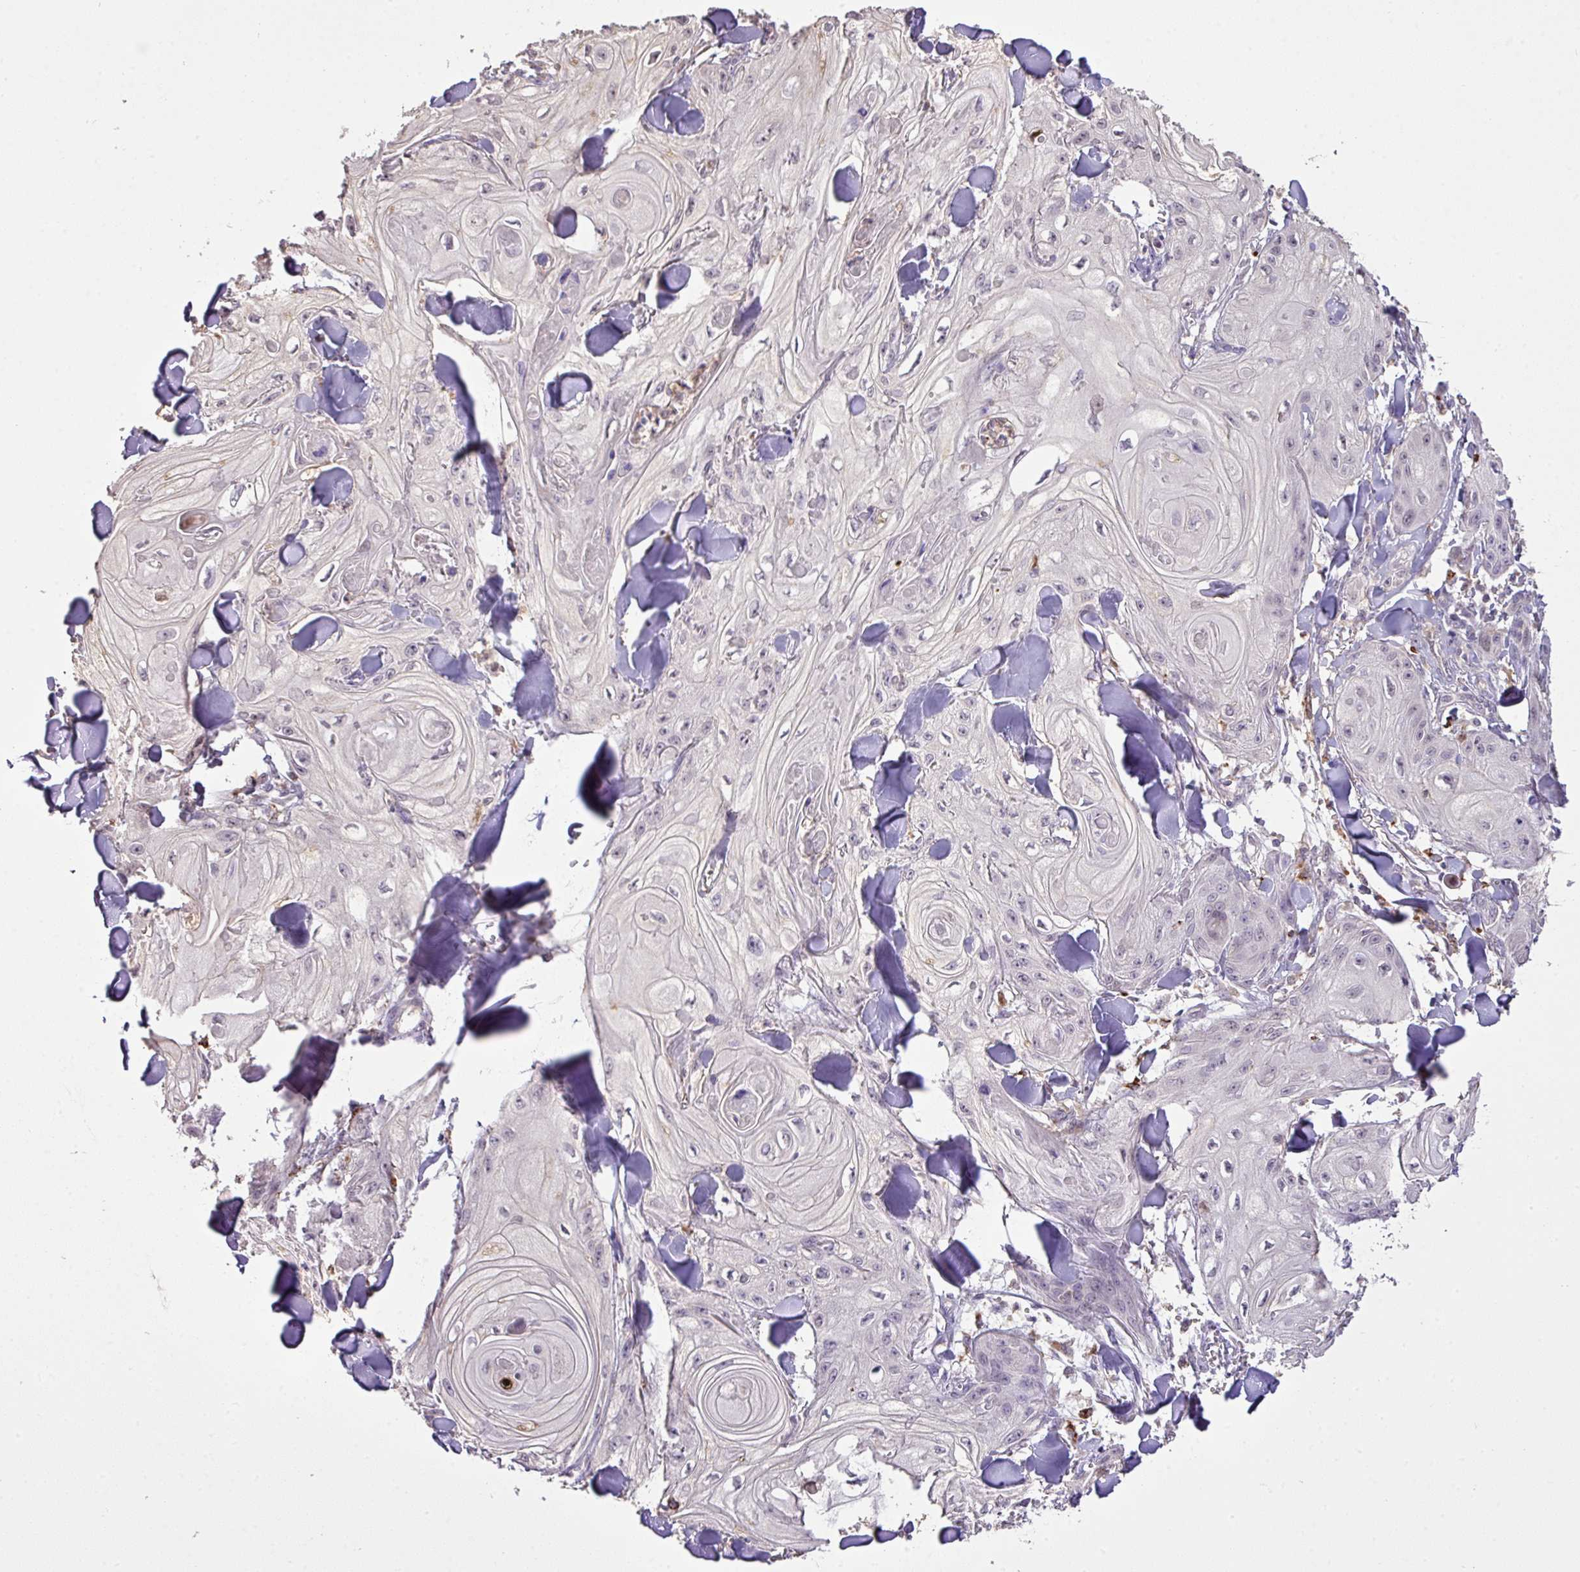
{"staining": {"intensity": "negative", "quantity": "none", "location": "none"}, "tissue": "skin cancer", "cell_type": "Tumor cells", "image_type": "cancer", "snomed": [{"axis": "morphology", "description": "Squamous cell carcinoma, NOS"}, {"axis": "topography", "description": "Skin"}], "caption": "Micrograph shows no protein staining in tumor cells of skin squamous cell carcinoma tissue. (DAB immunohistochemistry with hematoxylin counter stain).", "gene": "SMCO4", "patient": {"sex": "male", "age": 74}}